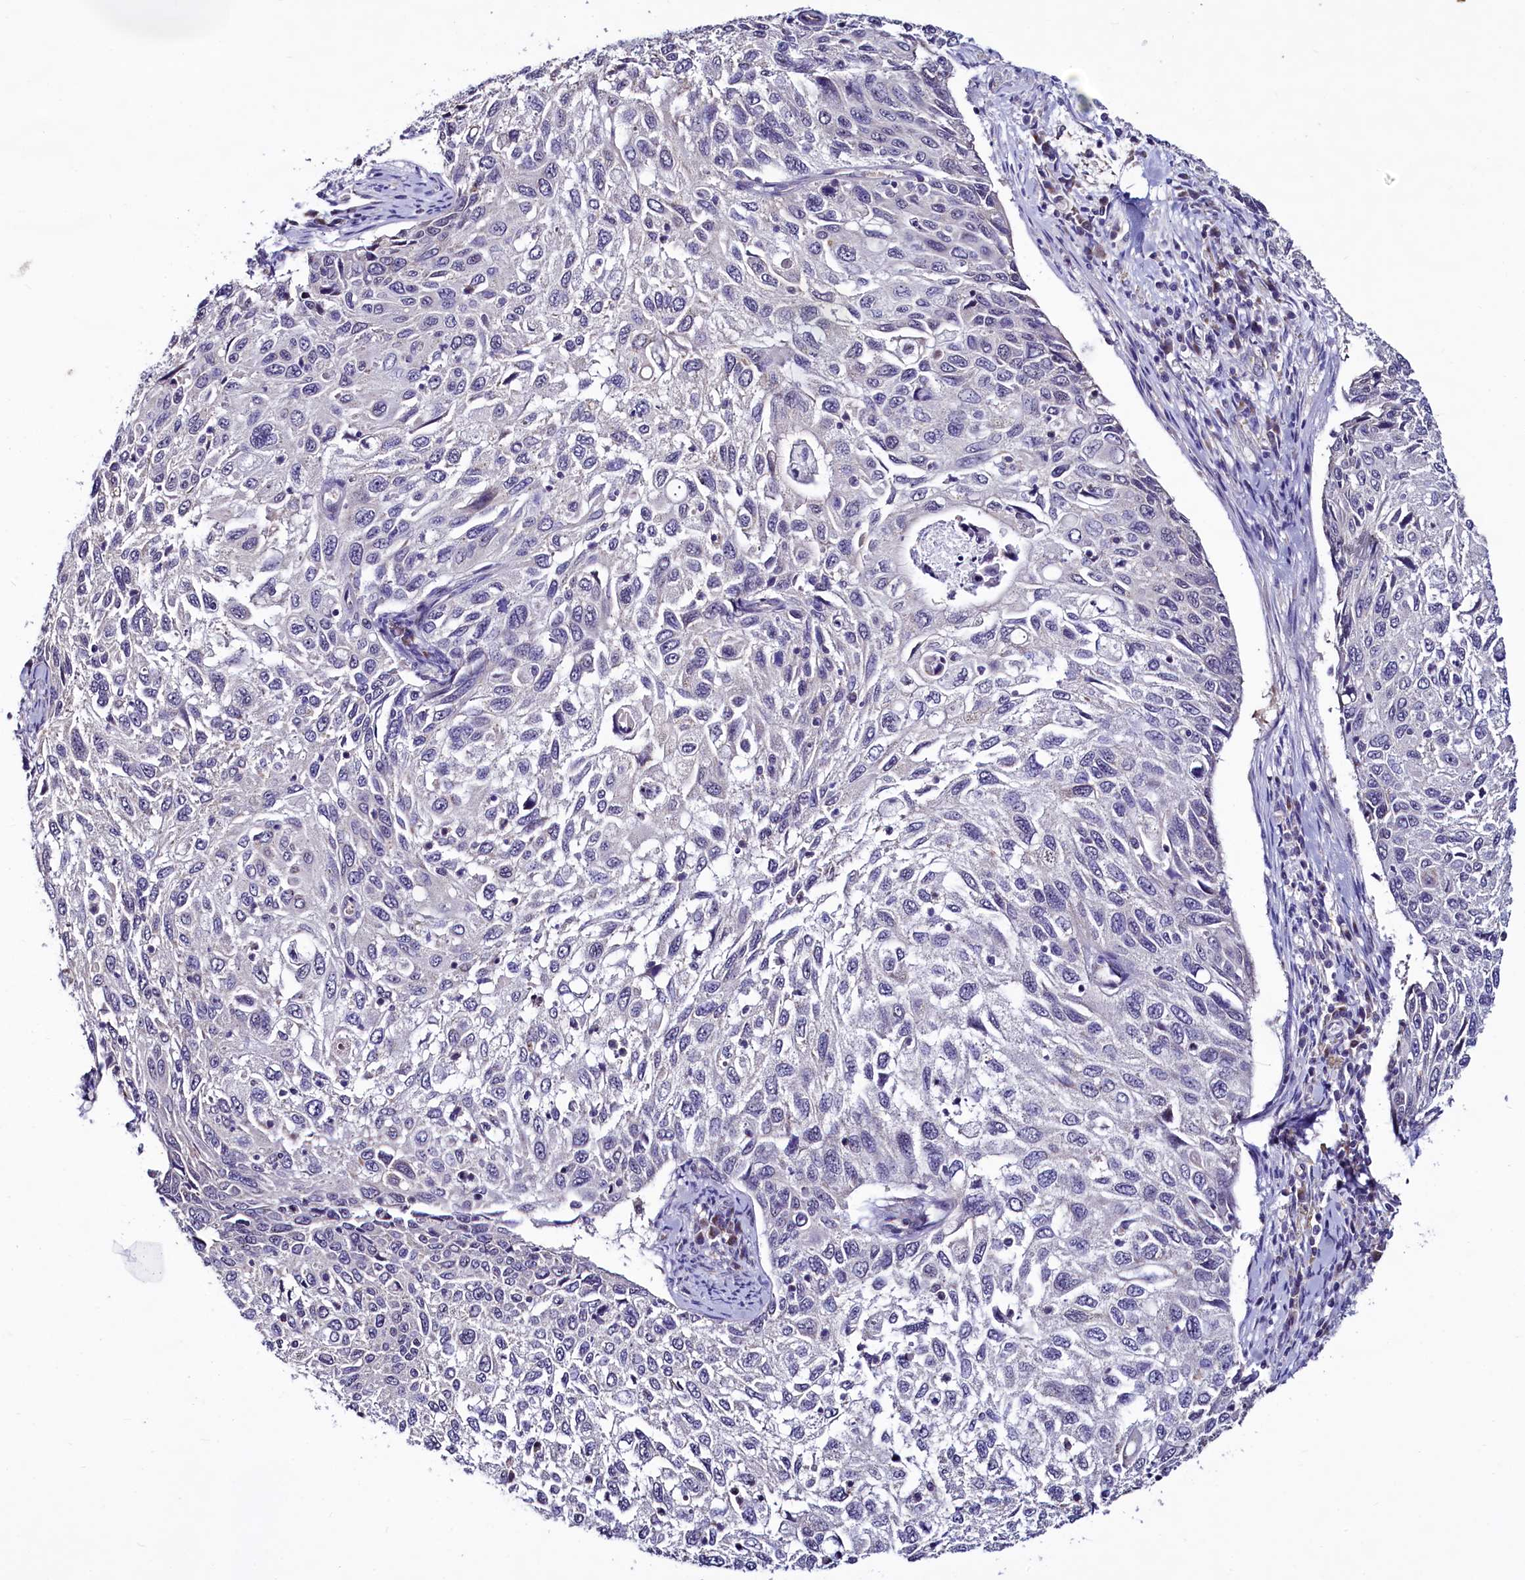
{"staining": {"intensity": "negative", "quantity": "none", "location": "none"}, "tissue": "cervical cancer", "cell_type": "Tumor cells", "image_type": "cancer", "snomed": [{"axis": "morphology", "description": "Squamous cell carcinoma, NOS"}, {"axis": "topography", "description": "Cervix"}], "caption": "Protein analysis of squamous cell carcinoma (cervical) demonstrates no significant positivity in tumor cells.", "gene": "SEC24C", "patient": {"sex": "female", "age": 70}}